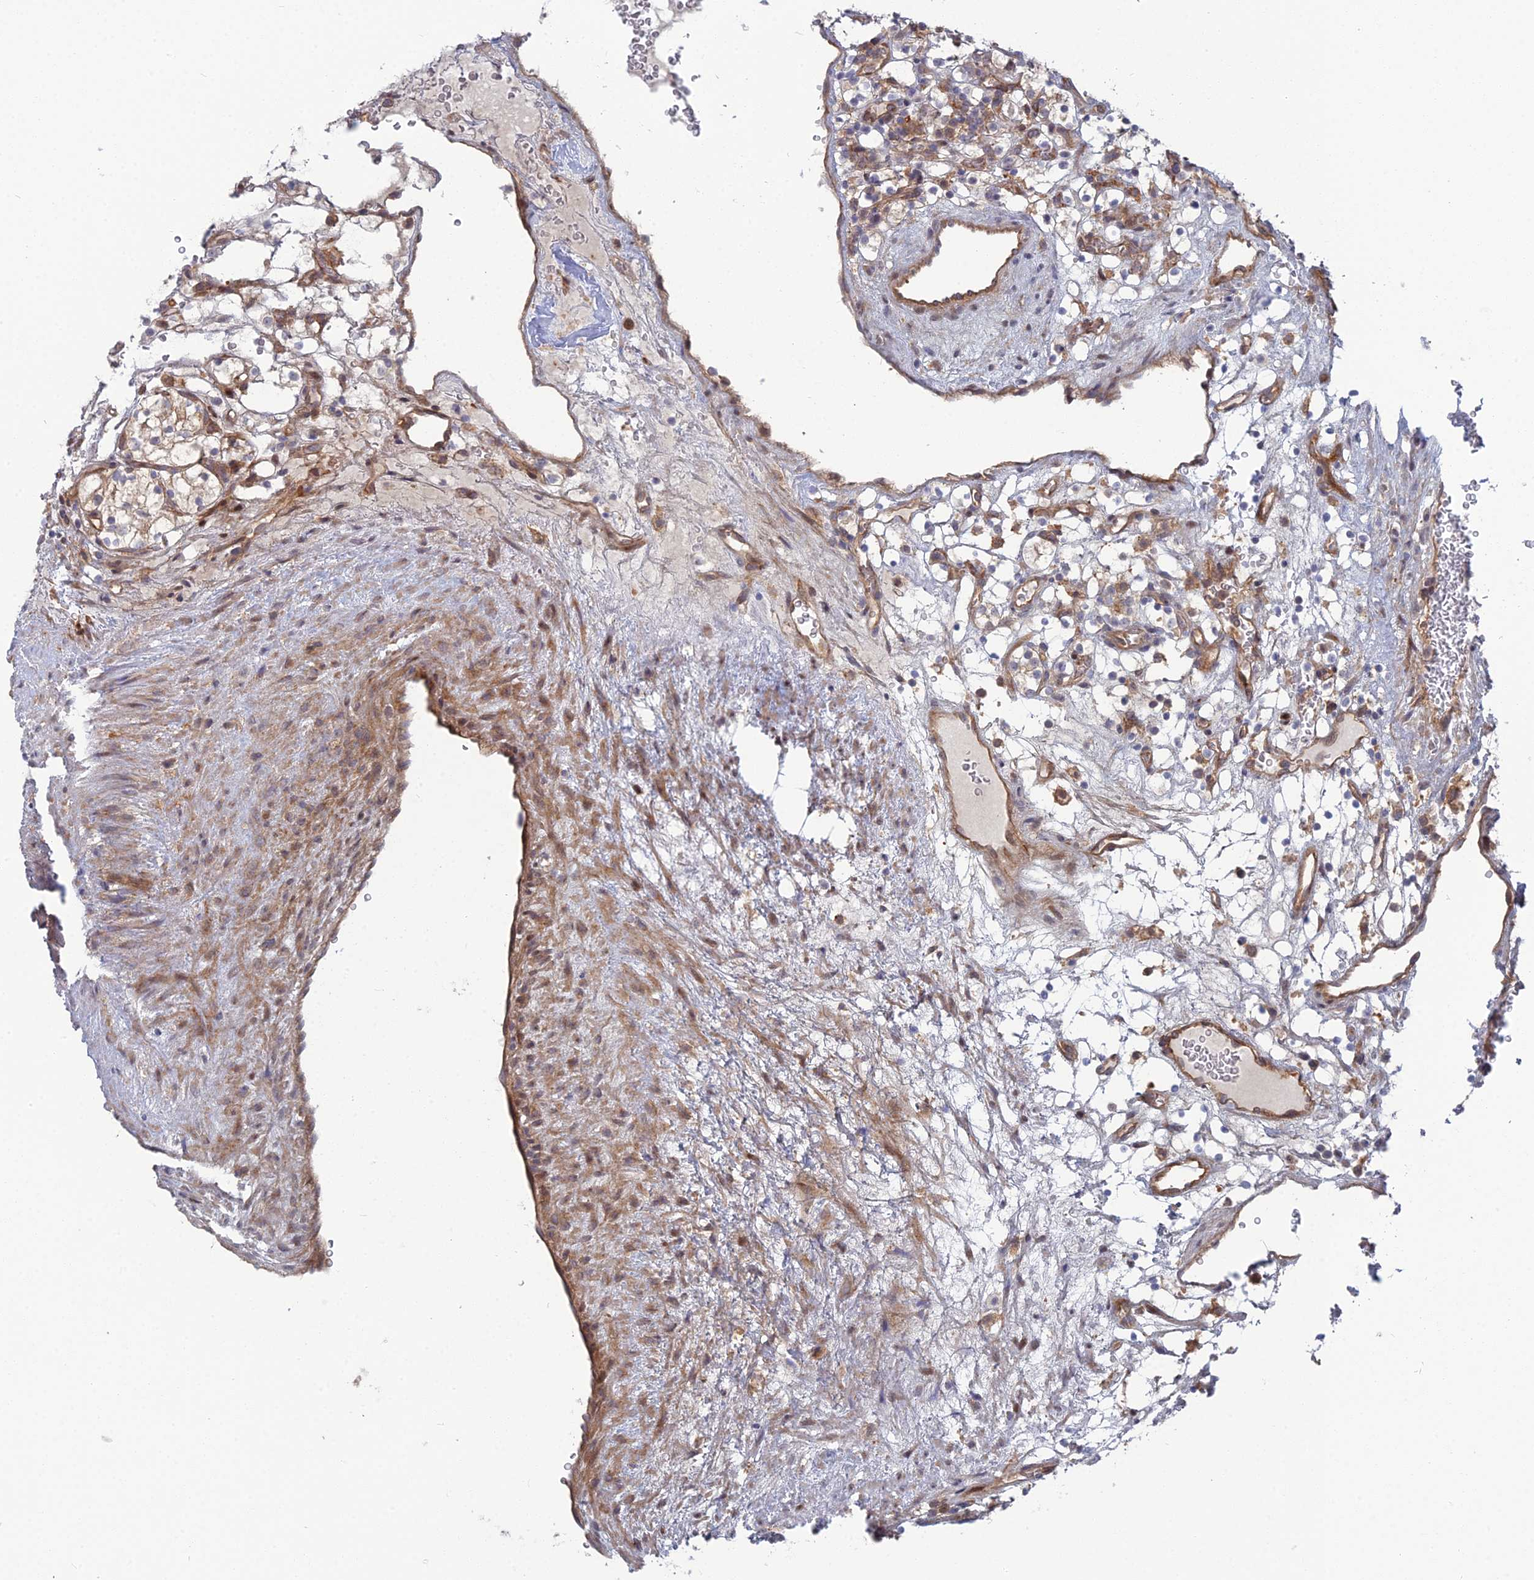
{"staining": {"intensity": "negative", "quantity": "none", "location": "none"}, "tissue": "renal cancer", "cell_type": "Tumor cells", "image_type": "cancer", "snomed": [{"axis": "morphology", "description": "Adenocarcinoma, NOS"}, {"axis": "topography", "description": "Kidney"}], "caption": "Renal adenocarcinoma was stained to show a protein in brown. There is no significant positivity in tumor cells.", "gene": "ABHD1", "patient": {"sex": "female", "age": 69}}